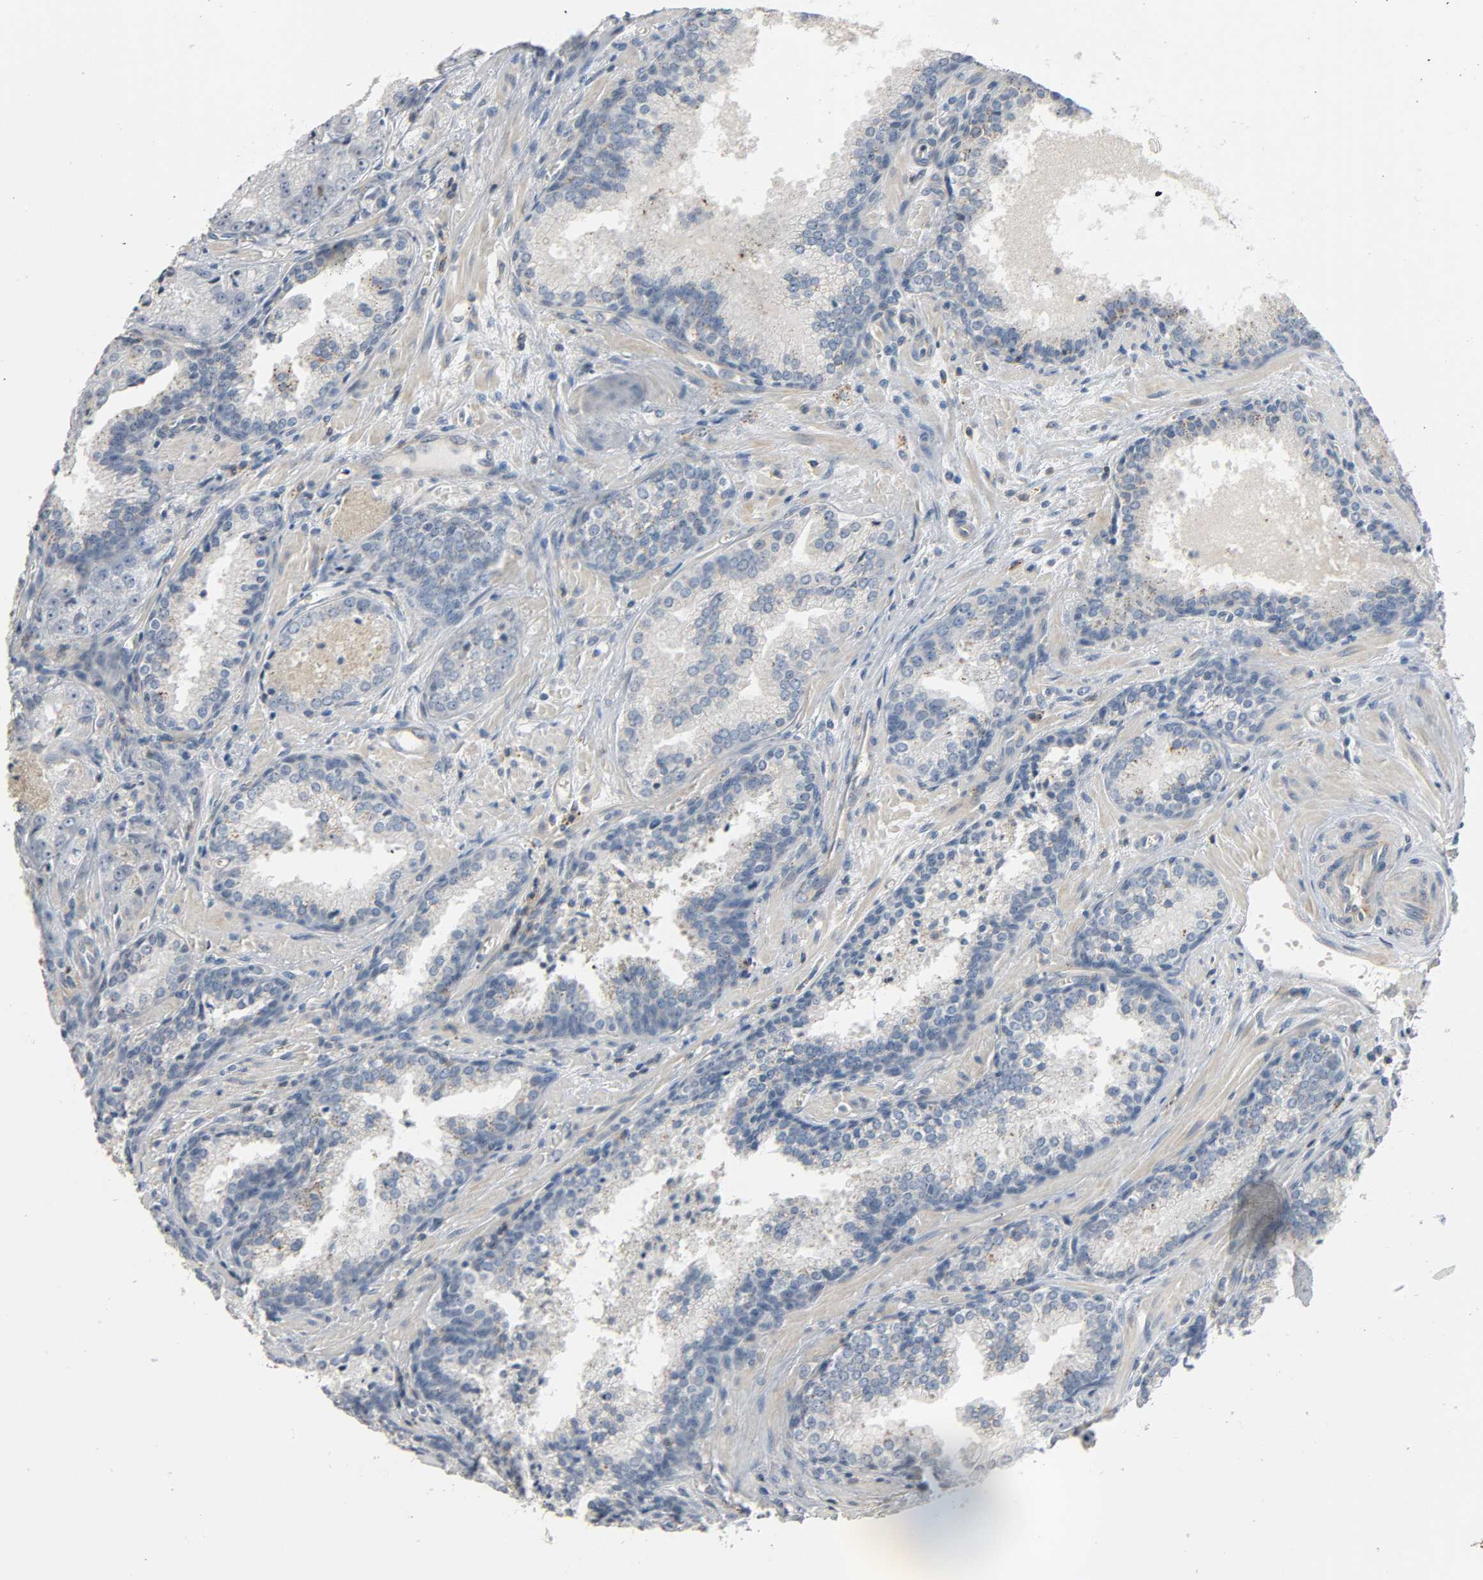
{"staining": {"intensity": "weak", "quantity": "<25%", "location": "cytoplasmic/membranous"}, "tissue": "prostate cancer", "cell_type": "Tumor cells", "image_type": "cancer", "snomed": [{"axis": "morphology", "description": "Adenocarcinoma, Low grade"}, {"axis": "topography", "description": "Prostate"}], "caption": "A high-resolution micrograph shows immunohistochemistry (IHC) staining of prostate cancer, which shows no significant staining in tumor cells.", "gene": "CD4", "patient": {"sex": "male", "age": 60}}